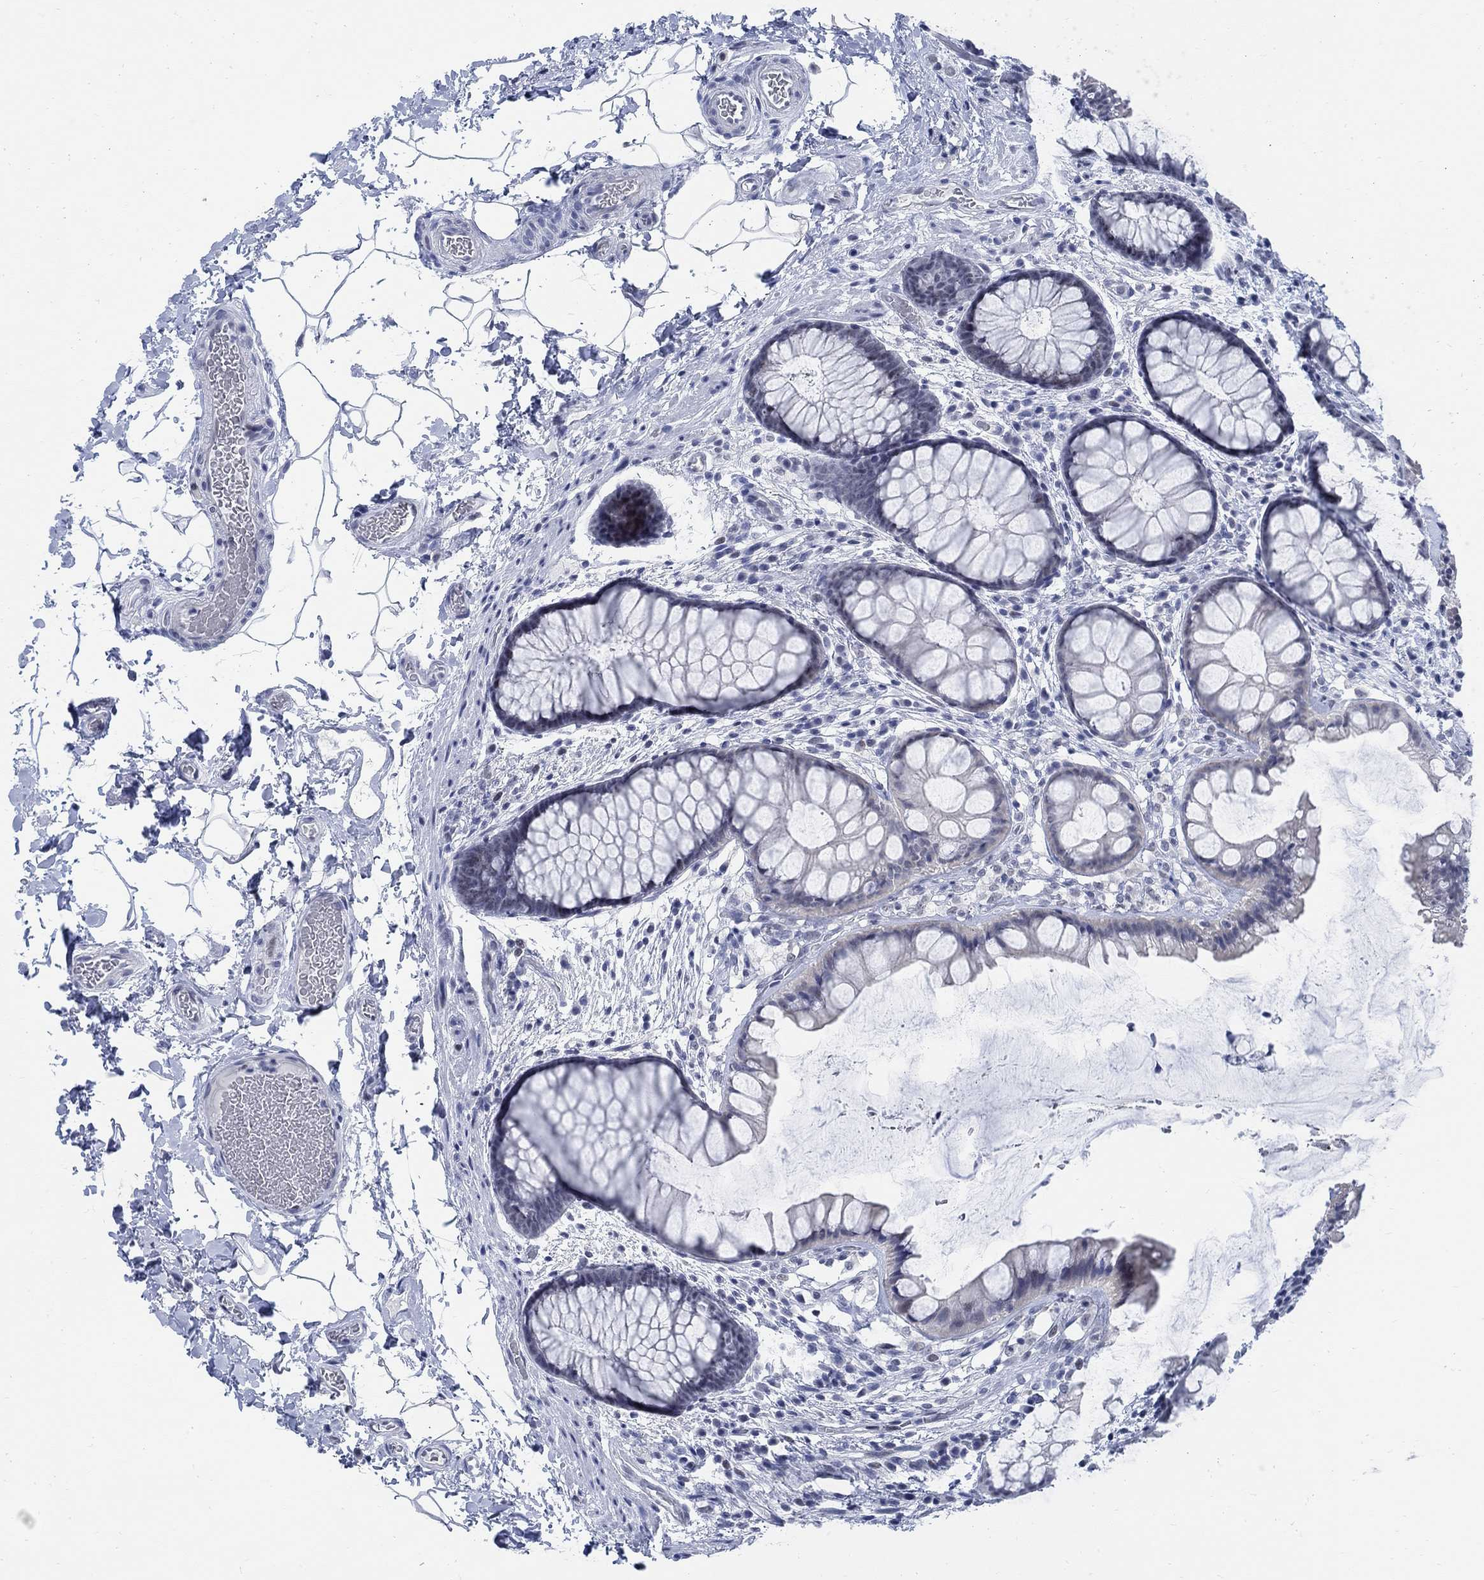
{"staining": {"intensity": "negative", "quantity": "none", "location": "none"}, "tissue": "rectum", "cell_type": "Glandular cells", "image_type": "normal", "snomed": [{"axis": "morphology", "description": "Normal tissue, NOS"}, {"axis": "topography", "description": "Rectum"}], "caption": "Glandular cells are negative for protein expression in normal human rectum. (DAB (3,3'-diaminobenzidine) immunohistochemistry (IHC) with hematoxylin counter stain).", "gene": "DLK1", "patient": {"sex": "female", "age": 62}}